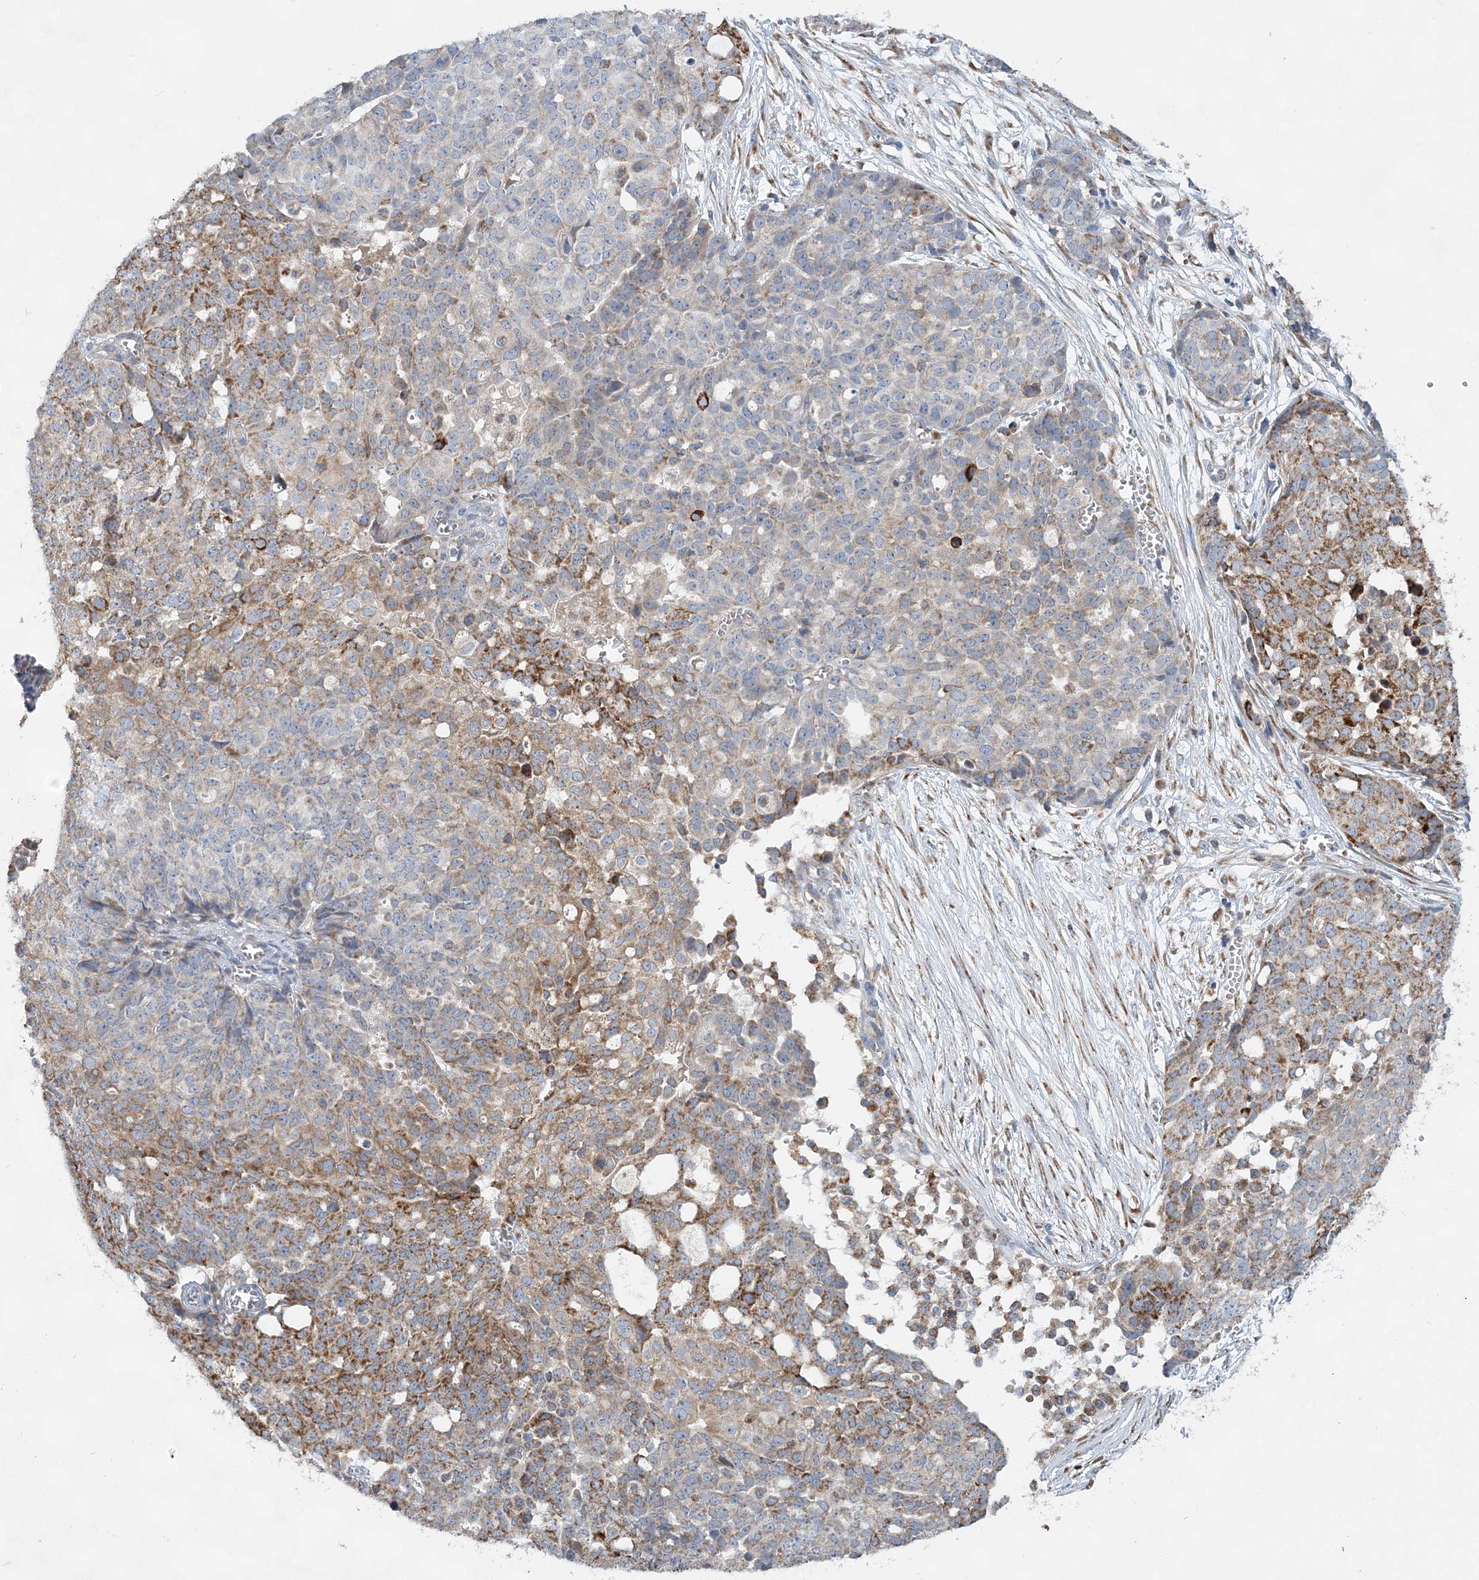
{"staining": {"intensity": "moderate", "quantity": "25%-75%", "location": "cytoplasmic/membranous"}, "tissue": "ovarian cancer", "cell_type": "Tumor cells", "image_type": "cancer", "snomed": [{"axis": "morphology", "description": "Cystadenocarcinoma, serous, NOS"}, {"axis": "topography", "description": "Soft tissue"}, {"axis": "topography", "description": "Ovary"}], "caption": "An image of human serous cystadenocarcinoma (ovarian) stained for a protein displays moderate cytoplasmic/membranous brown staining in tumor cells. Using DAB (3,3'-diaminobenzidine) (brown) and hematoxylin (blue) stains, captured at high magnification using brightfield microscopy.", "gene": "TRAPPC13", "patient": {"sex": "female", "age": 57}}